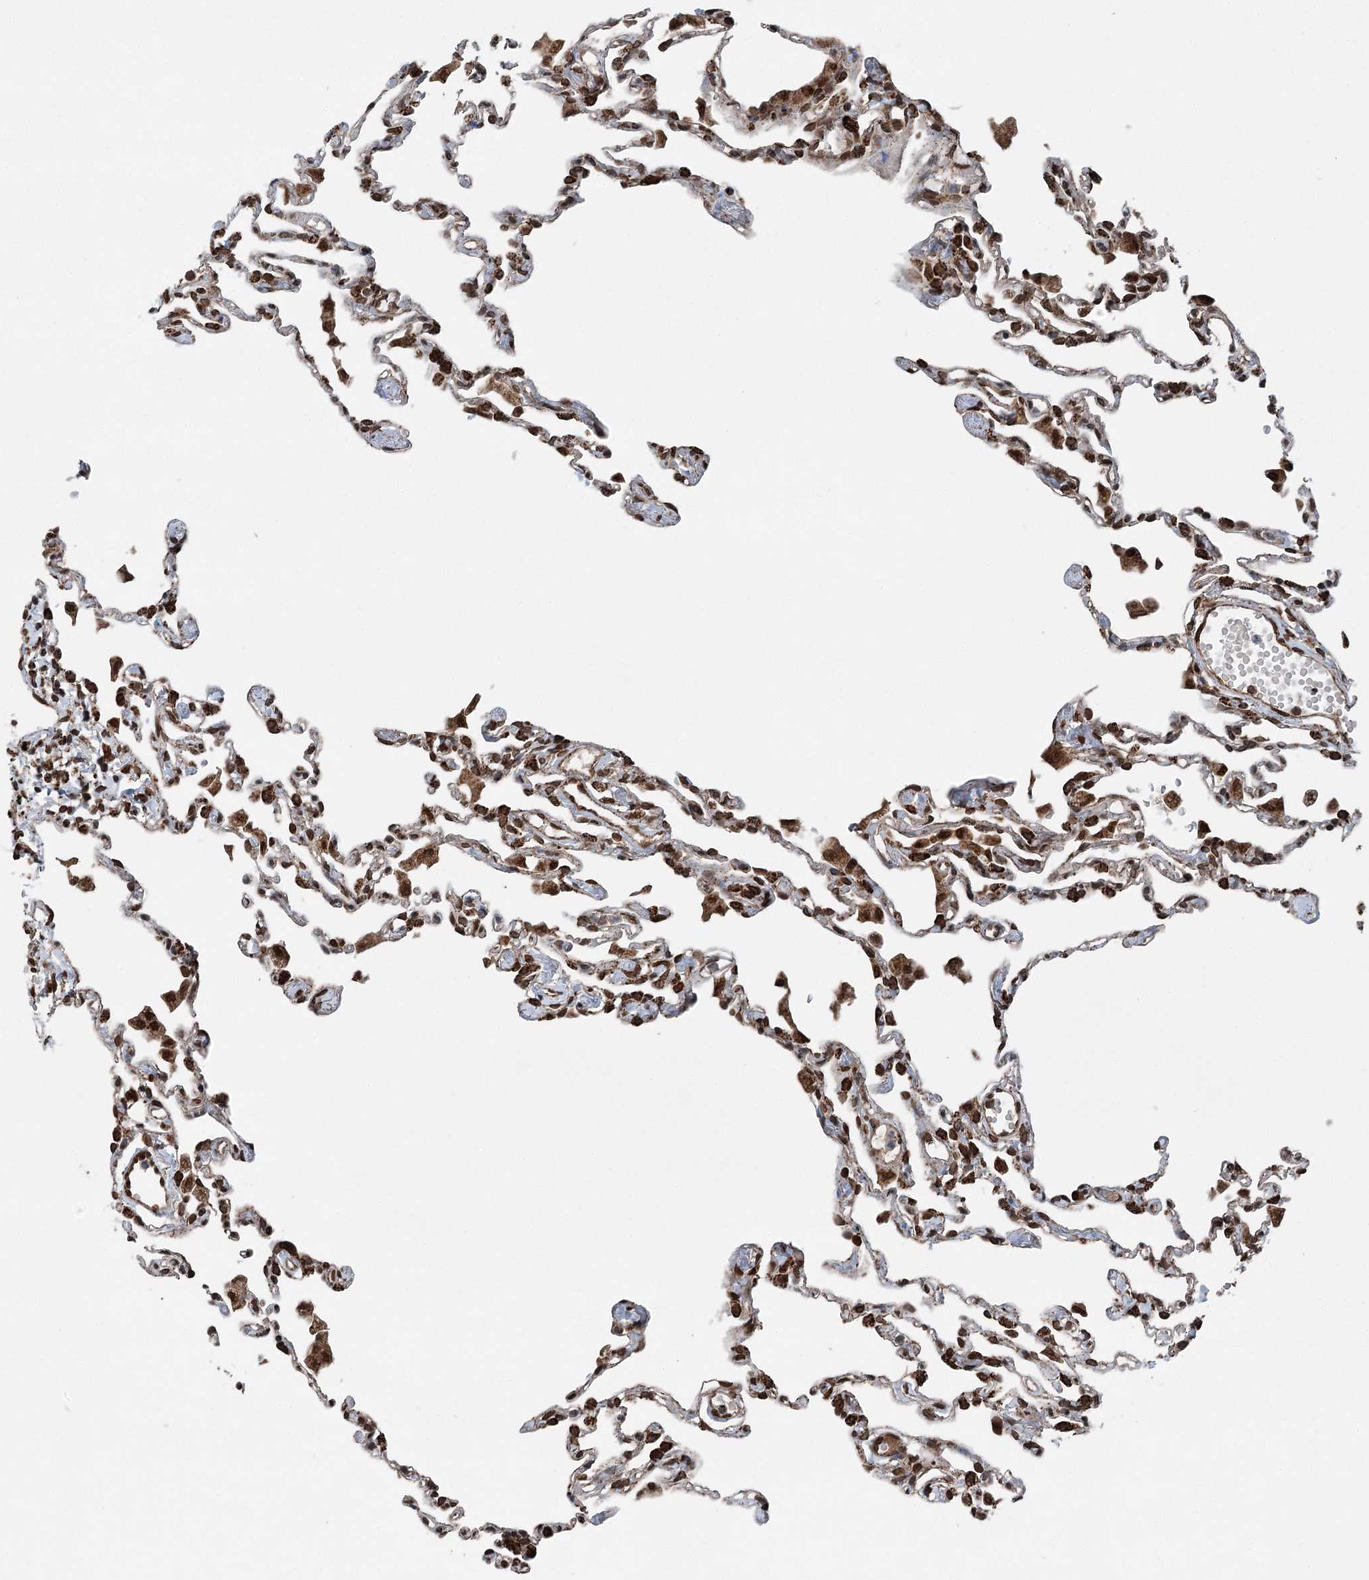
{"staining": {"intensity": "strong", "quantity": ">75%", "location": "cytoplasmic/membranous"}, "tissue": "lung", "cell_type": "Alveolar cells", "image_type": "normal", "snomed": [{"axis": "morphology", "description": "Normal tissue, NOS"}, {"axis": "topography", "description": "Lung"}], "caption": "Human lung stained with a brown dye shows strong cytoplasmic/membranous positive positivity in about >75% of alveolar cells.", "gene": "BCKDHA", "patient": {"sex": "female", "age": 49}}